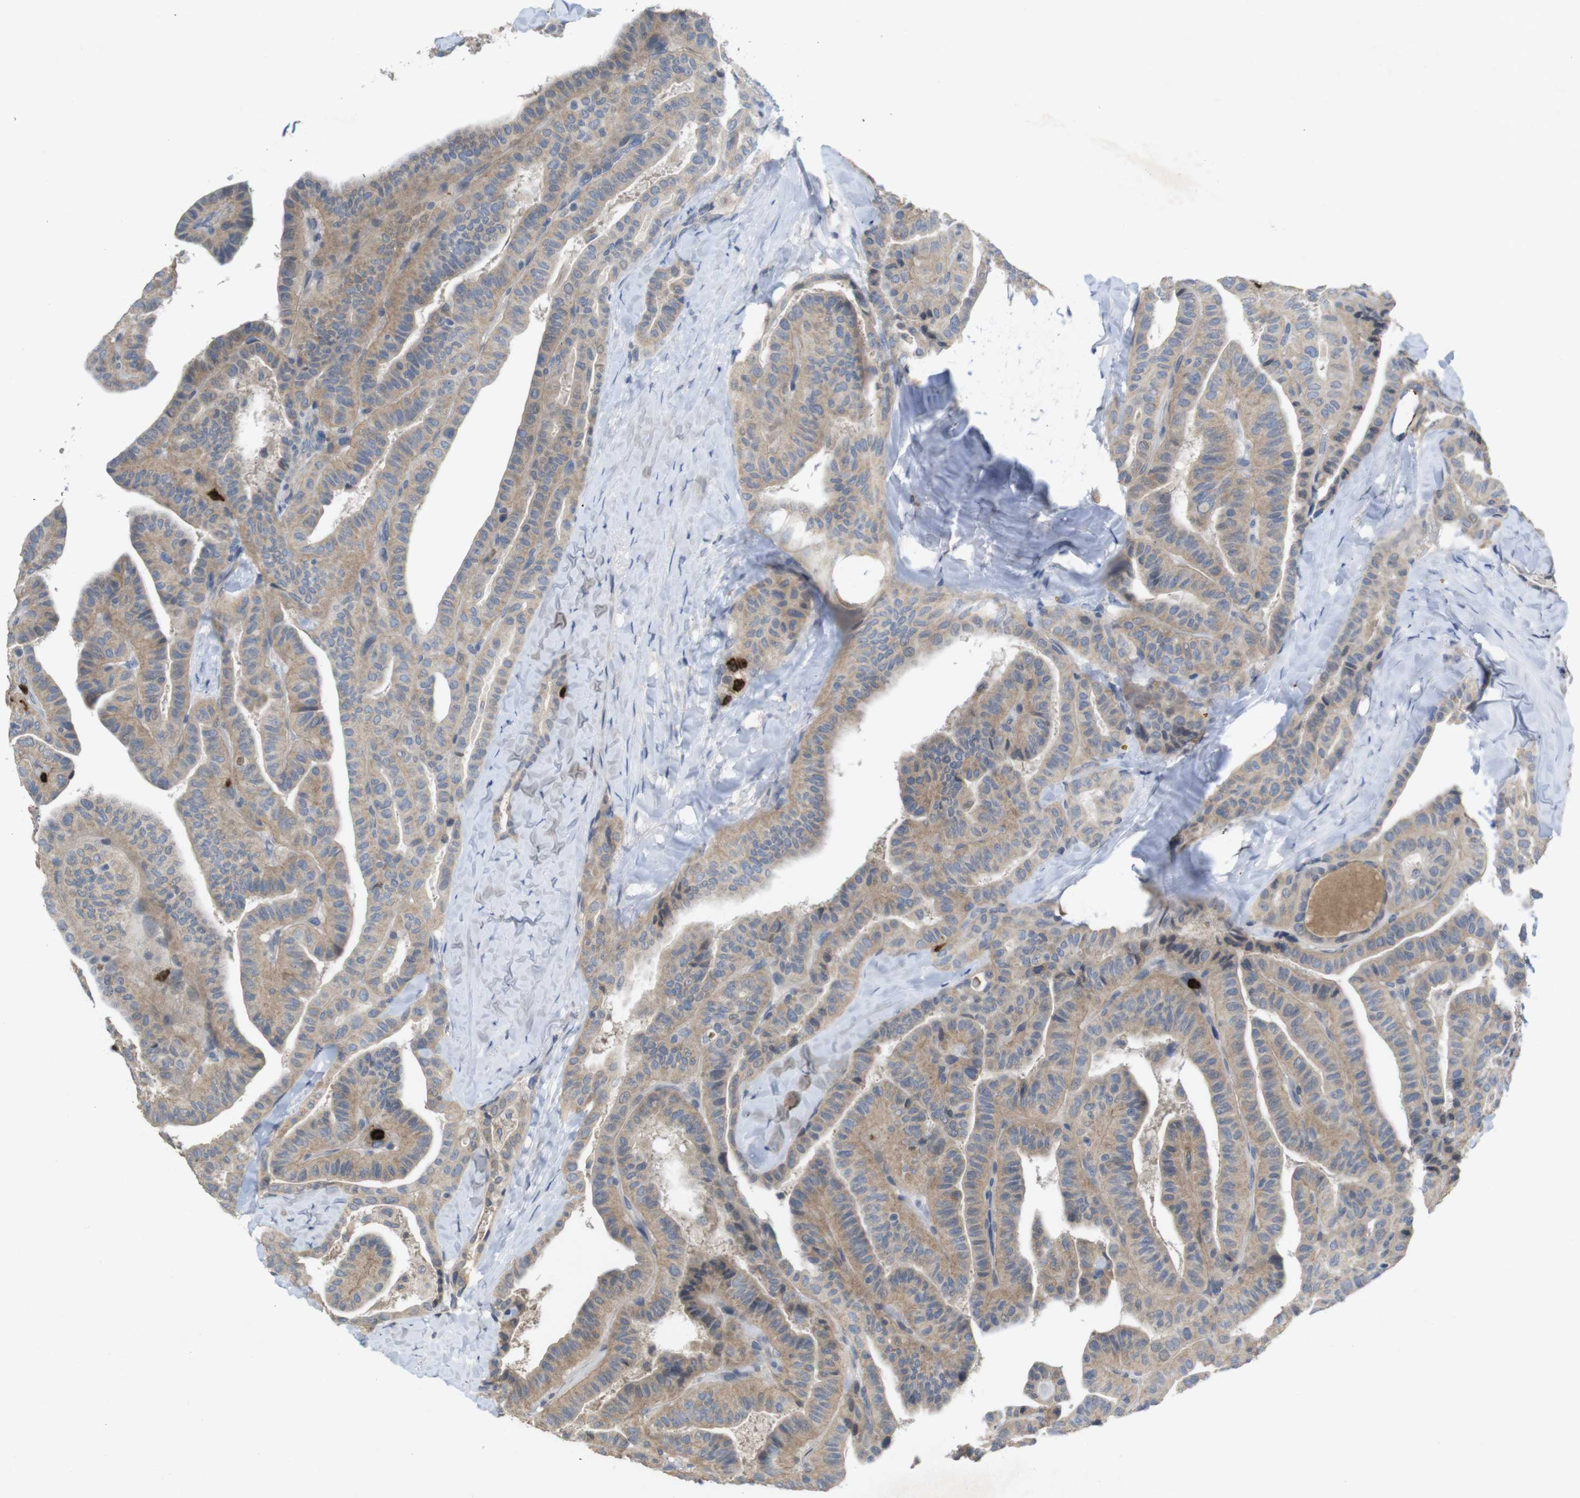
{"staining": {"intensity": "moderate", "quantity": ">75%", "location": "cytoplasmic/membranous"}, "tissue": "thyroid cancer", "cell_type": "Tumor cells", "image_type": "cancer", "snomed": [{"axis": "morphology", "description": "Papillary adenocarcinoma, NOS"}, {"axis": "topography", "description": "Thyroid gland"}], "caption": "Immunohistochemistry staining of thyroid papillary adenocarcinoma, which displays medium levels of moderate cytoplasmic/membranous positivity in approximately >75% of tumor cells indicating moderate cytoplasmic/membranous protein staining. The staining was performed using DAB (brown) for protein detection and nuclei were counterstained in hematoxylin (blue).", "gene": "TSPAN14", "patient": {"sex": "male", "age": 77}}